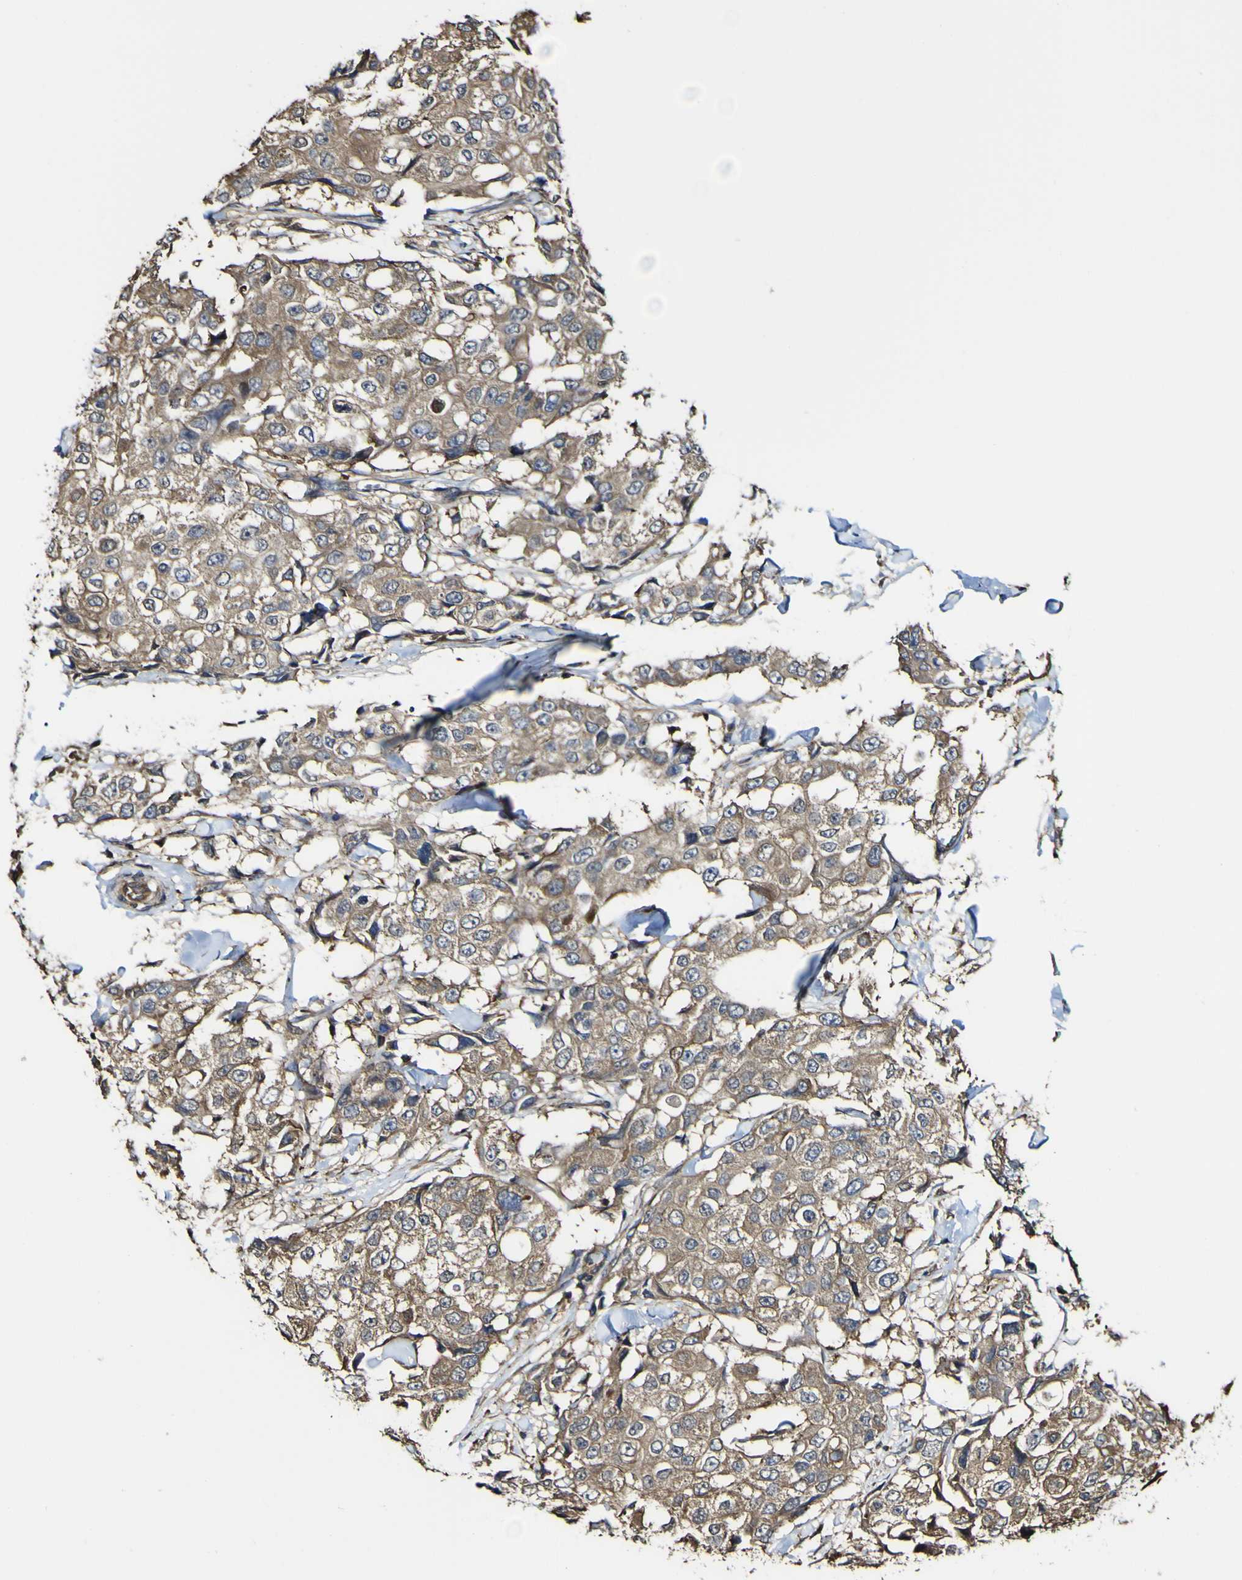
{"staining": {"intensity": "moderate", "quantity": ">75%", "location": "cytoplasmic/membranous"}, "tissue": "breast cancer", "cell_type": "Tumor cells", "image_type": "cancer", "snomed": [{"axis": "morphology", "description": "Duct carcinoma"}, {"axis": "topography", "description": "Breast"}], "caption": "This micrograph demonstrates invasive ductal carcinoma (breast) stained with immunohistochemistry (IHC) to label a protein in brown. The cytoplasmic/membranous of tumor cells show moderate positivity for the protein. Nuclei are counter-stained blue.", "gene": "PTPRR", "patient": {"sex": "female", "age": 27}}